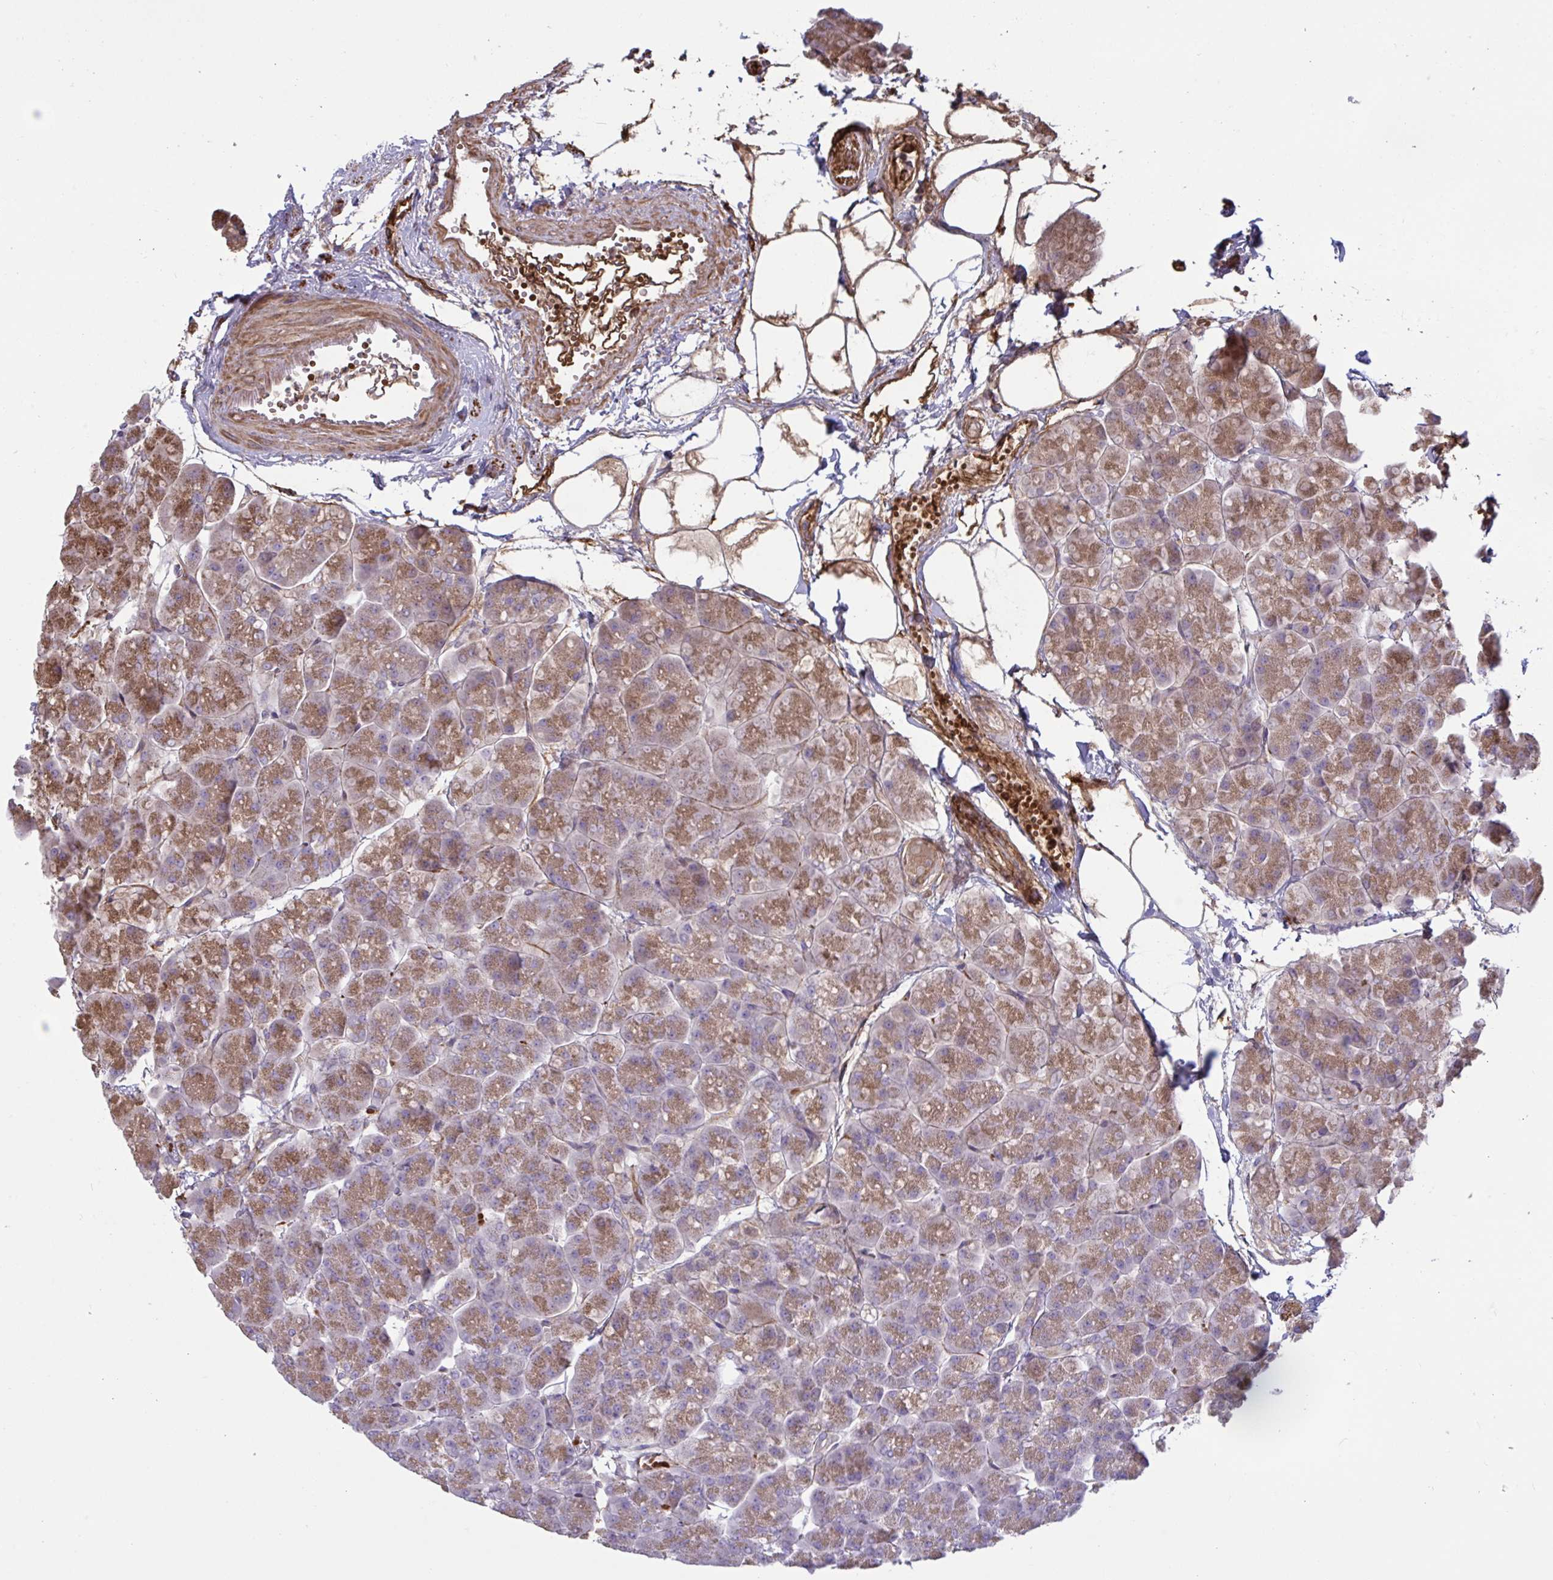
{"staining": {"intensity": "moderate", "quantity": ">75%", "location": "cytoplasmic/membranous"}, "tissue": "pancreas", "cell_type": "Exocrine glandular cells", "image_type": "normal", "snomed": [{"axis": "morphology", "description": "Normal tissue, NOS"}, {"axis": "topography", "description": "Pancreas"}, {"axis": "topography", "description": "Peripheral nerve tissue"}], "caption": "IHC (DAB) staining of benign pancreas reveals moderate cytoplasmic/membranous protein positivity in approximately >75% of exocrine glandular cells. The staining was performed using DAB to visualize the protein expression in brown, while the nuclei were stained in blue with hematoxylin (Magnification: 20x).", "gene": "IL1R1", "patient": {"sex": "male", "age": 54}}